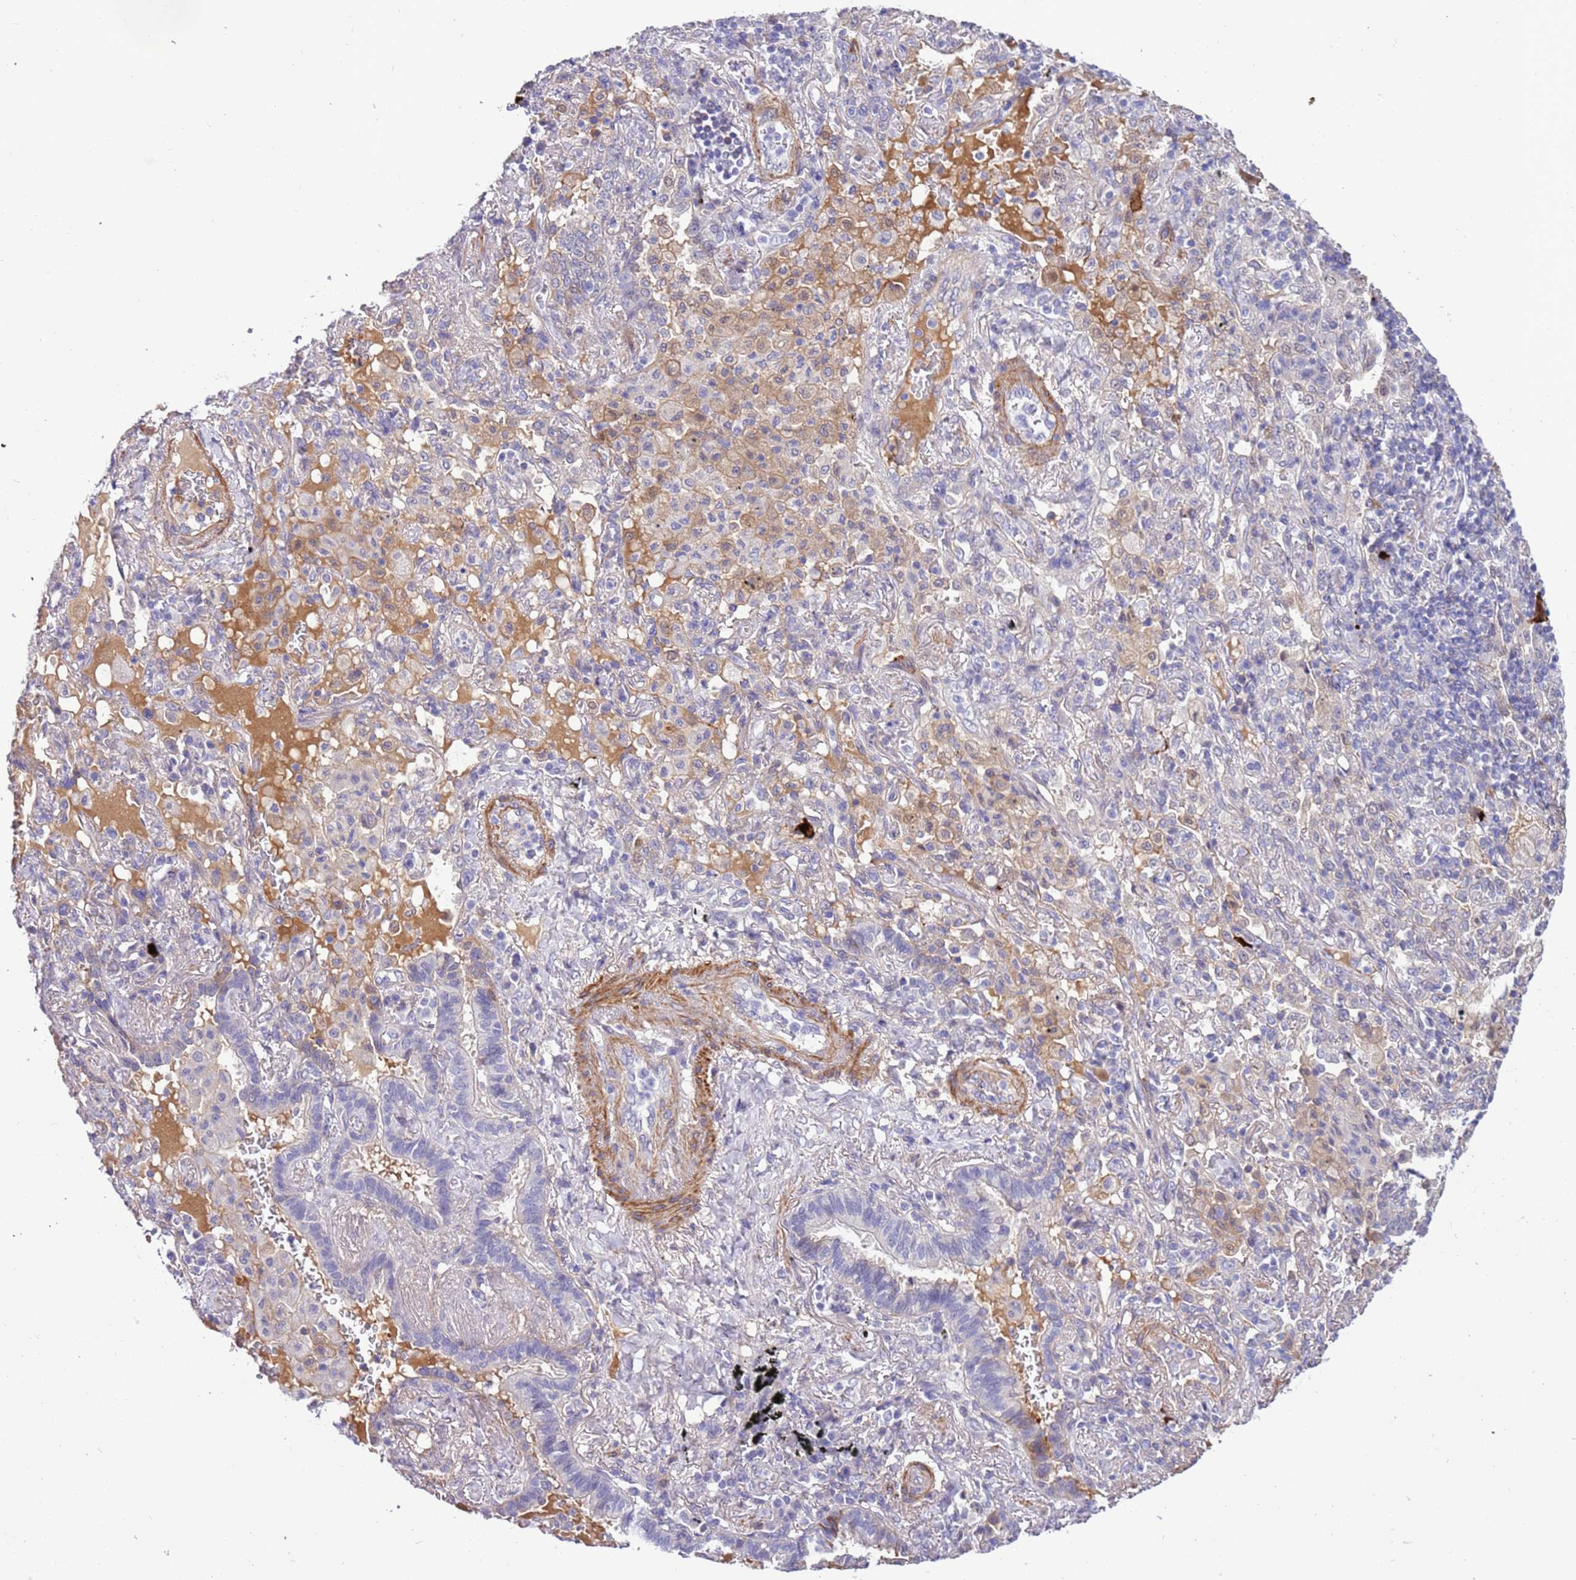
{"staining": {"intensity": "negative", "quantity": "none", "location": "none"}, "tissue": "lung cancer", "cell_type": "Tumor cells", "image_type": "cancer", "snomed": [{"axis": "morphology", "description": "Squamous cell carcinoma, NOS"}, {"axis": "topography", "description": "Lung"}], "caption": "Immunohistochemical staining of lung cancer demonstrates no significant expression in tumor cells. (Brightfield microscopy of DAB IHC at high magnification).", "gene": "PLEKHH1", "patient": {"sex": "female", "age": 70}}